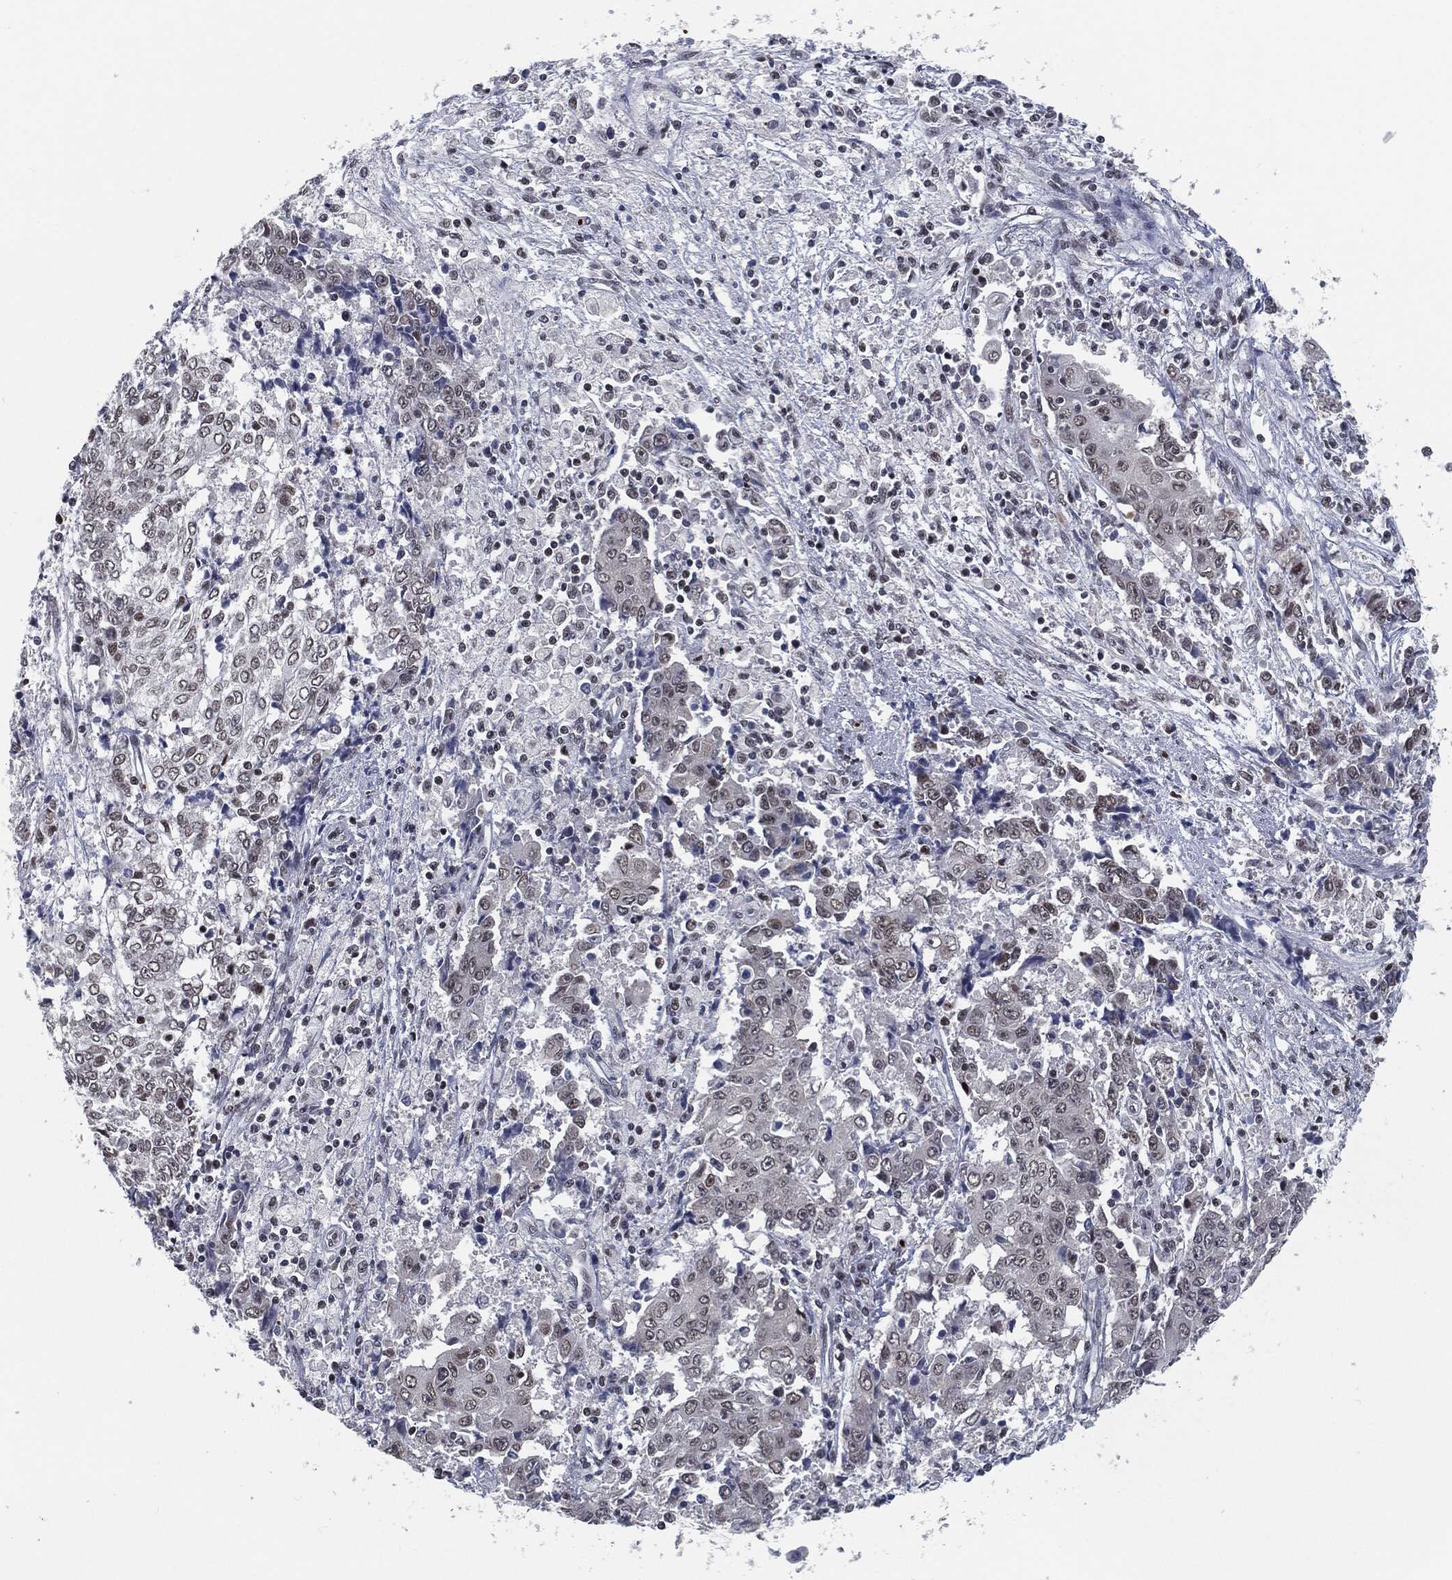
{"staining": {"intensity": "weak", "quantity": "25%-75%", "location": "nuclear"}, "tissue": "ovarian cancer", "cell_type": "Tumor cells", "image_type": "cancer", "snomed": [{"axis": "morphology", "description": "Carcinoma, endometroid"}, {"axis": "topography", "description": "Ovary"}], "caption": "High-magnification brightfield microscopy of endometroid carcinoma (ovarian) stained with DAB (3,3'-diaminobenzidine) (brown) and counterstained with hematoxylin (blue). tumor cells exhibit weak nuclear positivity is seen in approximately25%-75% of cells. (DAB (3,3'-diaminobenzidine) IHC with brightfield microscopy, high magnification).", "gene": "ANXA1", "patient": {"sex": "female", "age": 42}}